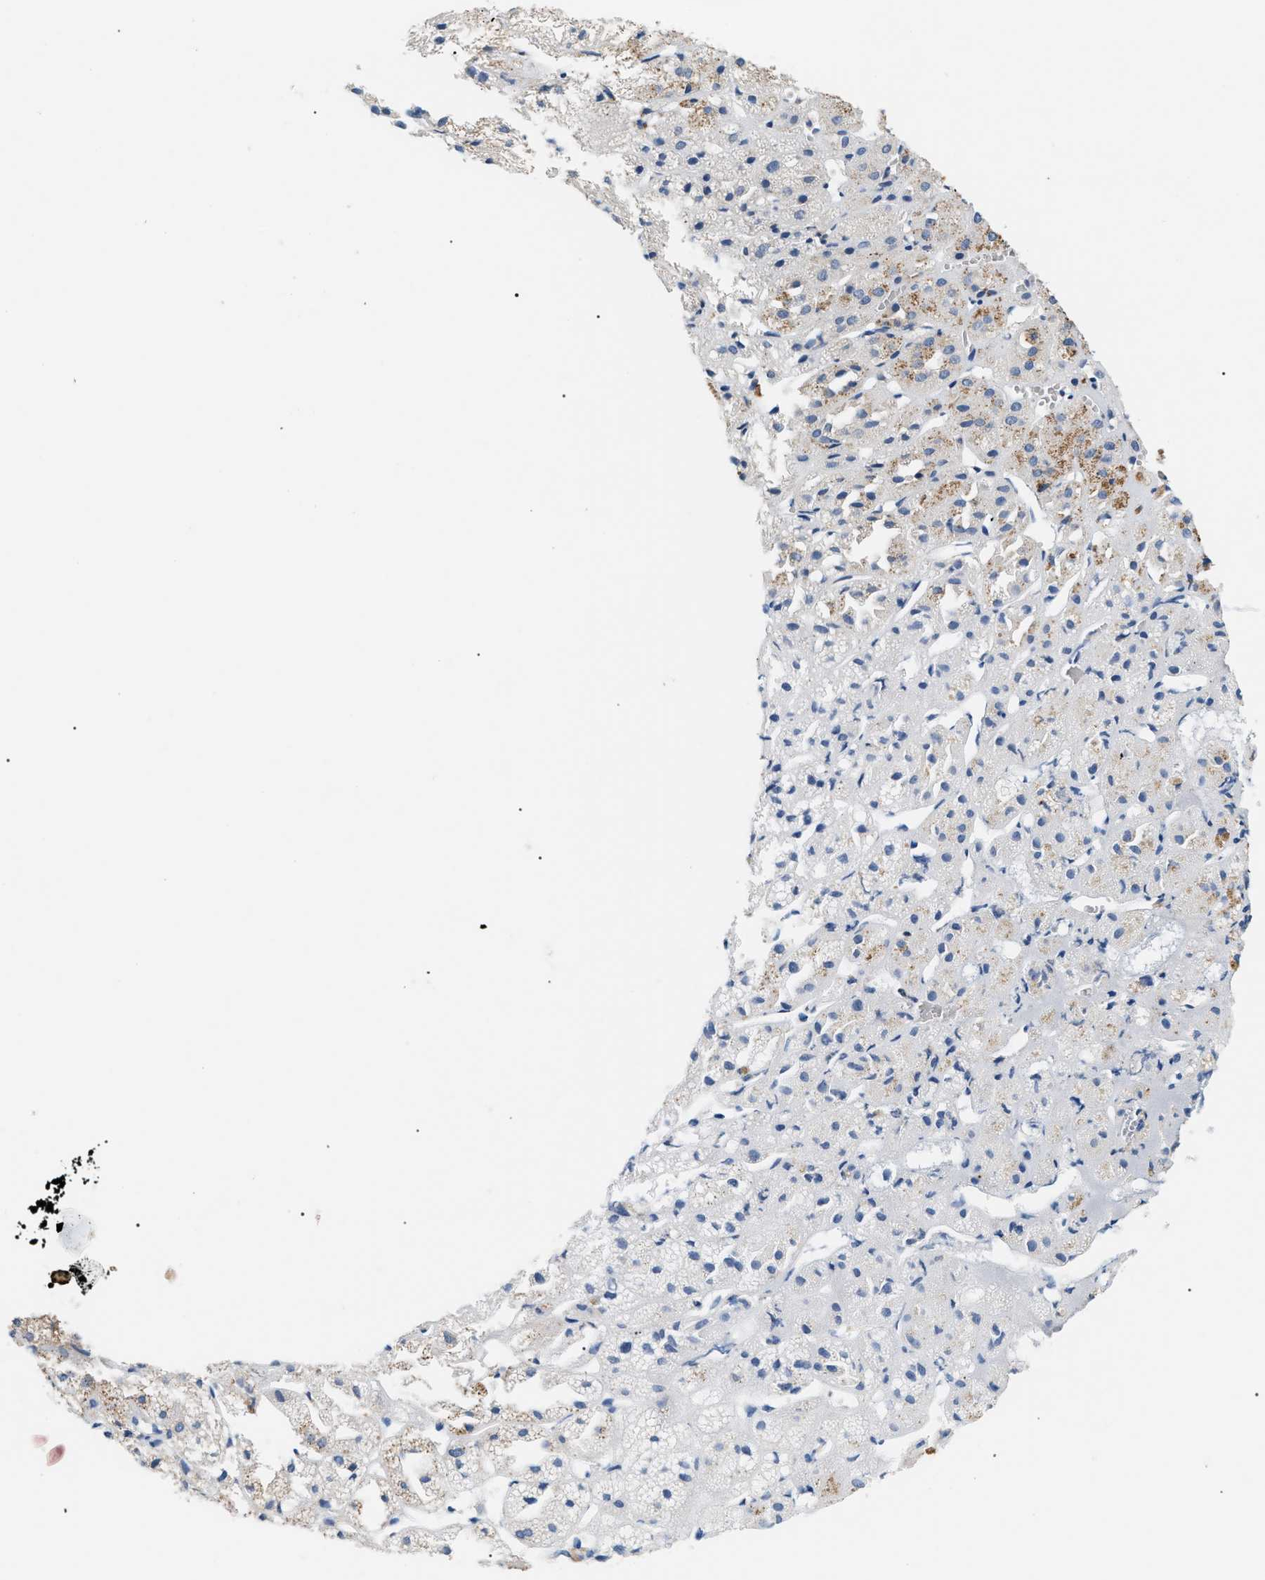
{"staining": {"intensity": "moderate", "quantity": "<25%", "location": "cytoplasmic/membranous"}, "tissue": "adrenal gland", "cell_type": "Glandular cells", "image_type": "normal", "snomed": [{"axis": "morphology", "description": "Normal tissue, NOS"}, {"axis": "topography", "description": "Adrenal gland"}], "caption": "Immunohistochemical staining of unremarkable adrenal gland displays low levels of moderate cytoplasmic/membranous expression in about <25% of glandular cells.", "gene": "INPP5D", "patient": {"sex": "female", "age": 71}}